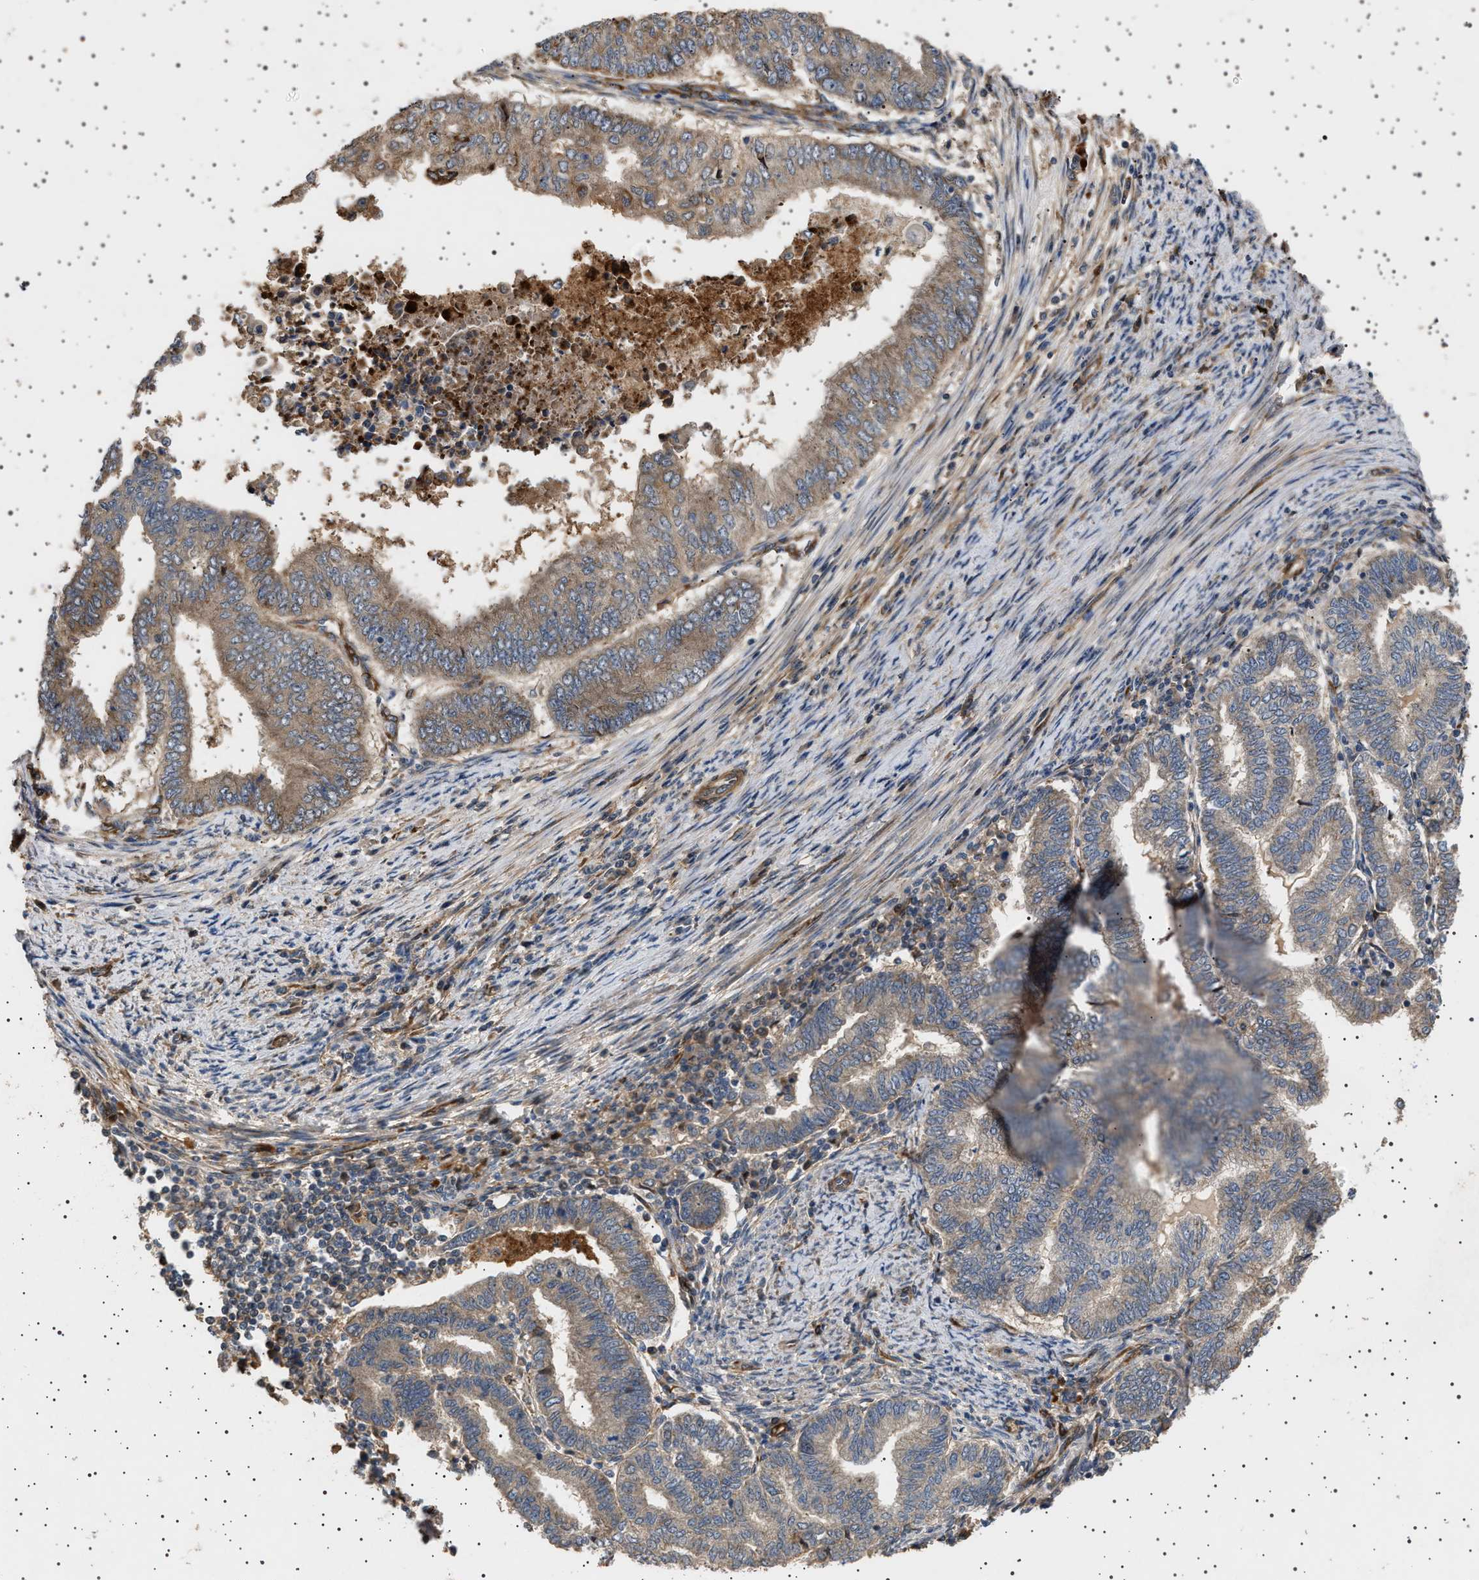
{"staining": {"intensity": "weak", "quantity": ">75%", "location": "cytoplasmic/membranous"}, "tissue": "endometrial cancer", "cell_type": "Tumor cells", "image_type": "cancer", "snomed": [{"axis": "morphology", "description": "Polyp, NOS"}, {"axis": "morphology", "description": "Adenocarcinoma, NOS"}, {"axis": "morphology", "description": "Adenoma, NOS"}, {"axis": "topography", "description": "Endometrium"}], "caption": "IHC of human endometrial cancer (polyp) reveals low levels of weak cytoplasmic/membranous staining in approximately >75% of tumor cells.", "gene": "GUCY1B1", "patient": {"sex": "female", "age": 79}}